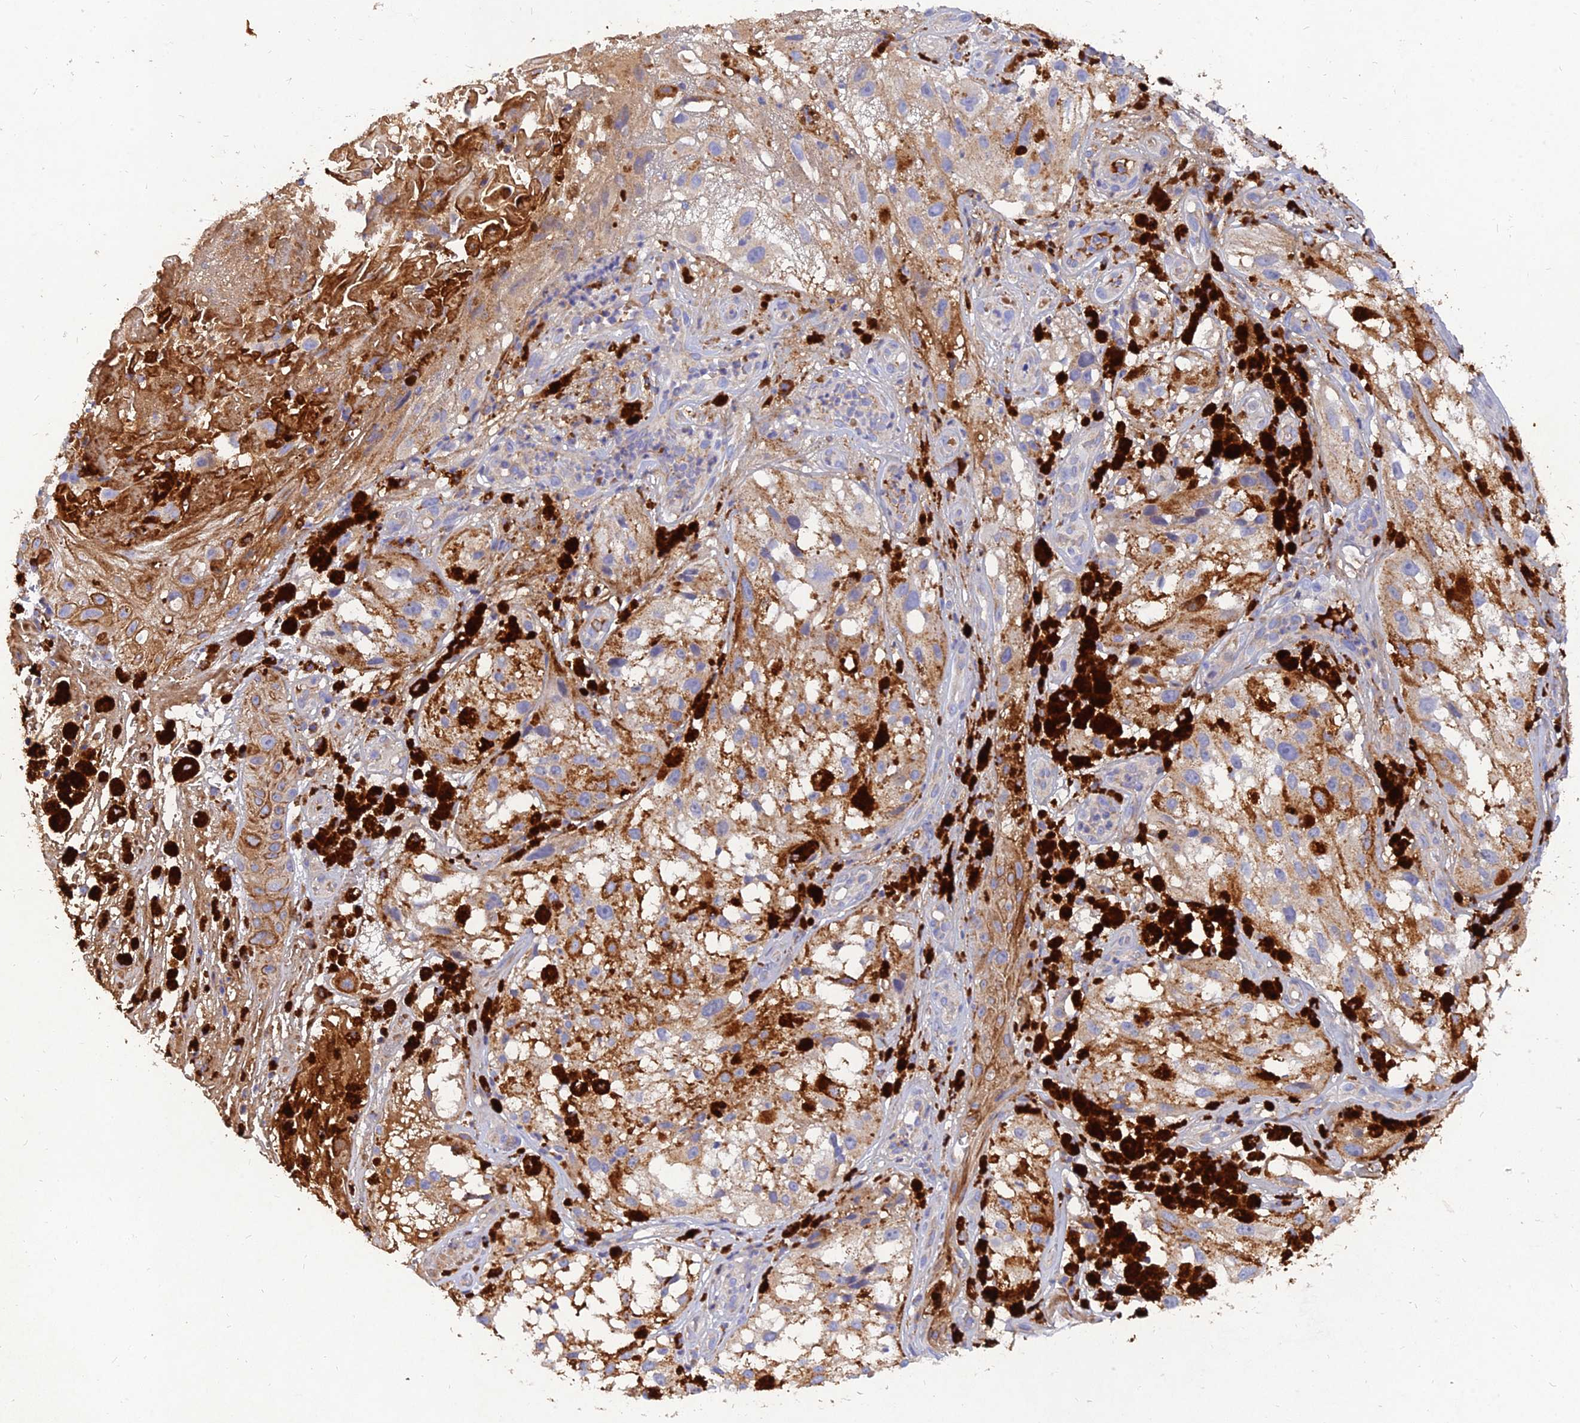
{"staining": {"intensity": "moderate", "quantity": "25%-75%", "location": "cytoplasmic/membranous"}, "tissue": "melanoma", "cell_type": "Tumor cells", "image_type": "cancer", "snomed": [{"axis": "morphology", "description": "Malignant melanoma, NOS"}, {"axis": "topography", "description": "Skin"}], "caption": "Immunohistochemistry micrograph of neoplastic tissue: human melanoma stained using IHC displays medium levels of moderate protein expression localized specifically in the cytoplasmic/membranous of tumor cells, appearing as a cytoplasmic/membranous brown color.", "gene": "MROH1", "patient": {"sex": "male", "age": 88}}